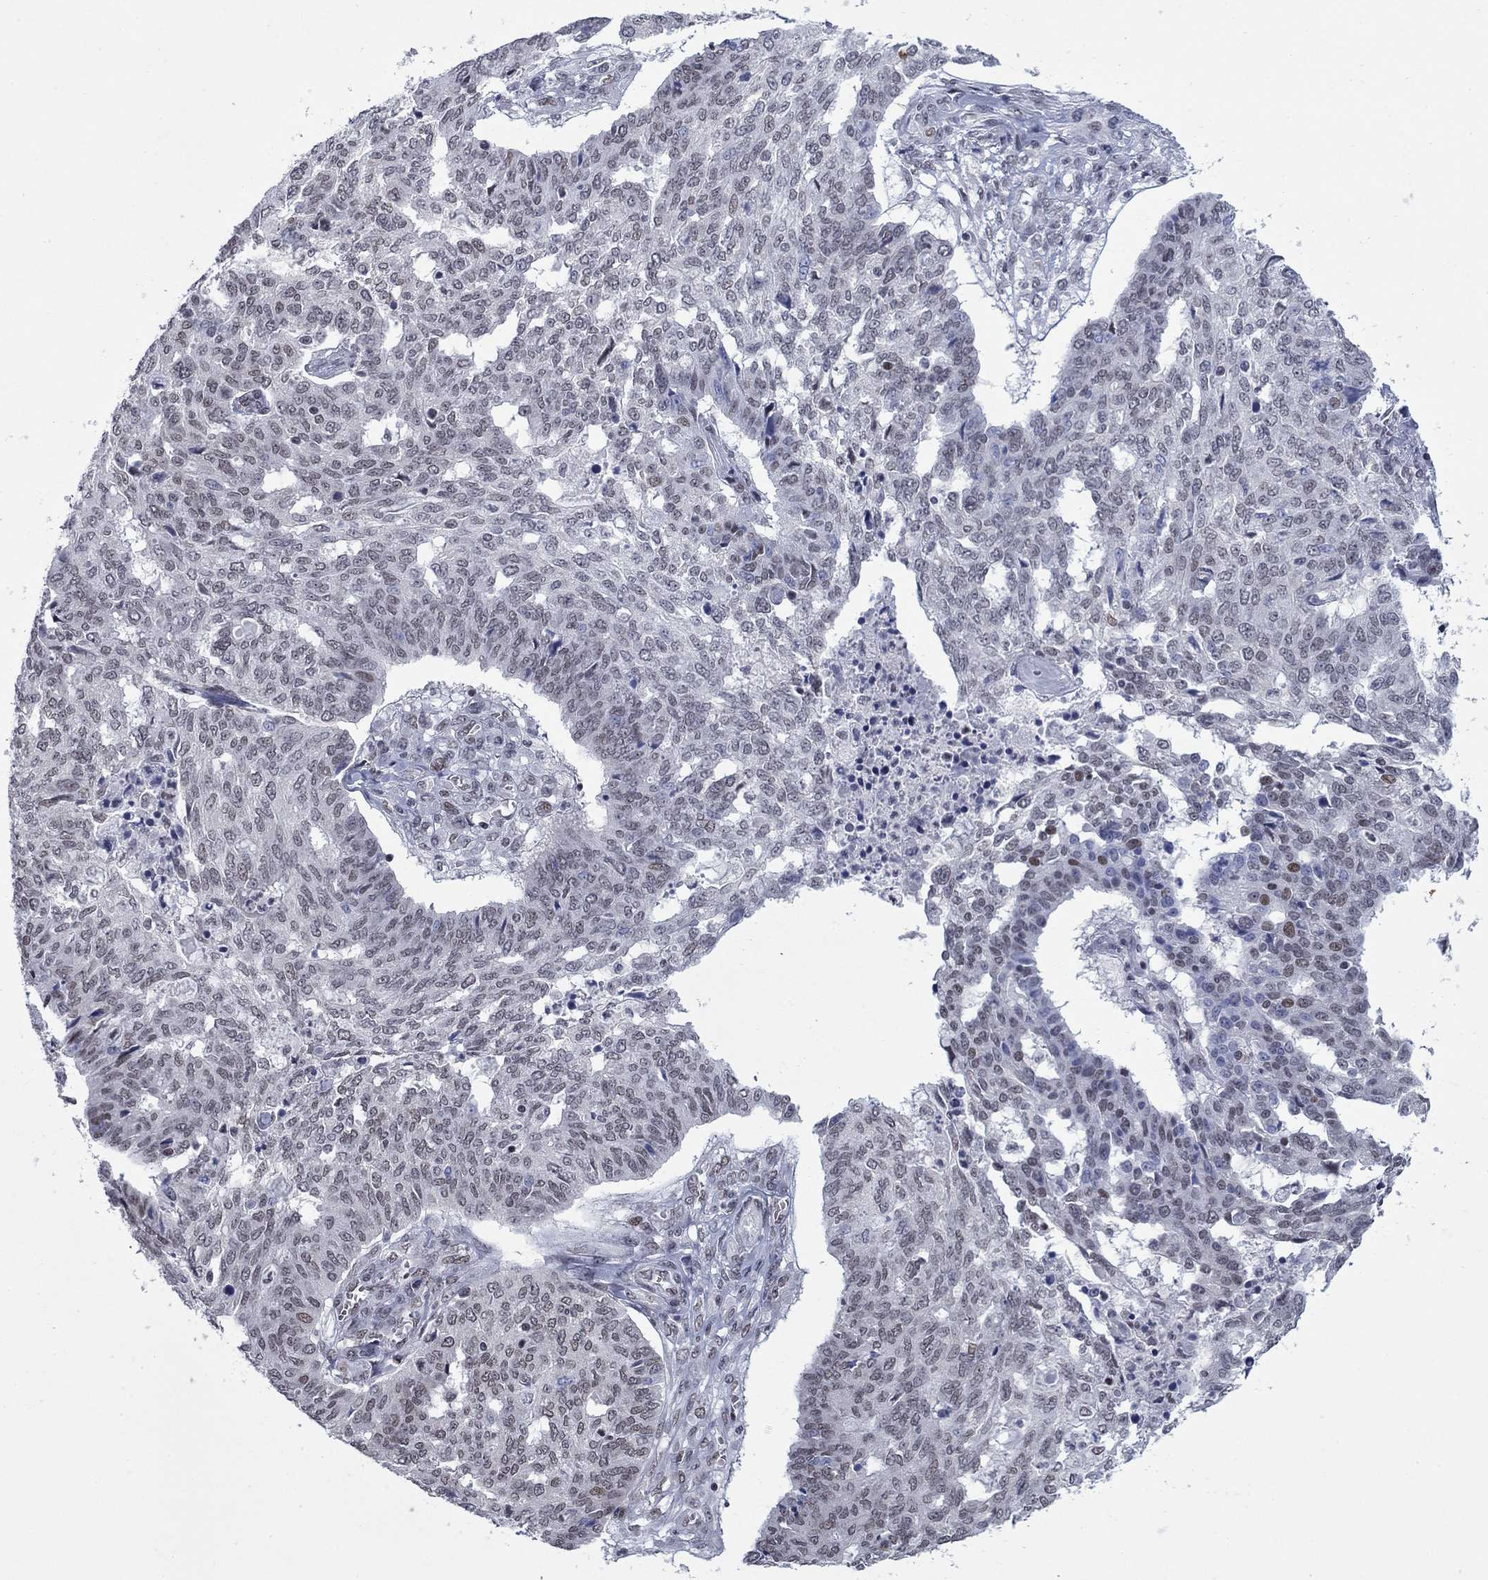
{"staining": {"intensity": "moderate", "quantity": "<25%", "location": "nuclear"}, "tissue": "ovarian cancer", "cell_type": "Tumor cells", "image_type": "cancer", "snomed": [{"axis": "morphology", "description": "Cystadenocarcinoma, serous, NOS"}, {"axis": "topography", "description": "Ovary"}], "caption": "Ovarian cancer was stained to show a protein in brown. There is low levels of moderate nuclear positivity in about <25% of tumor cells.", "gene": "NPAS3", "patient": {"sex": "female", "age": 67}}